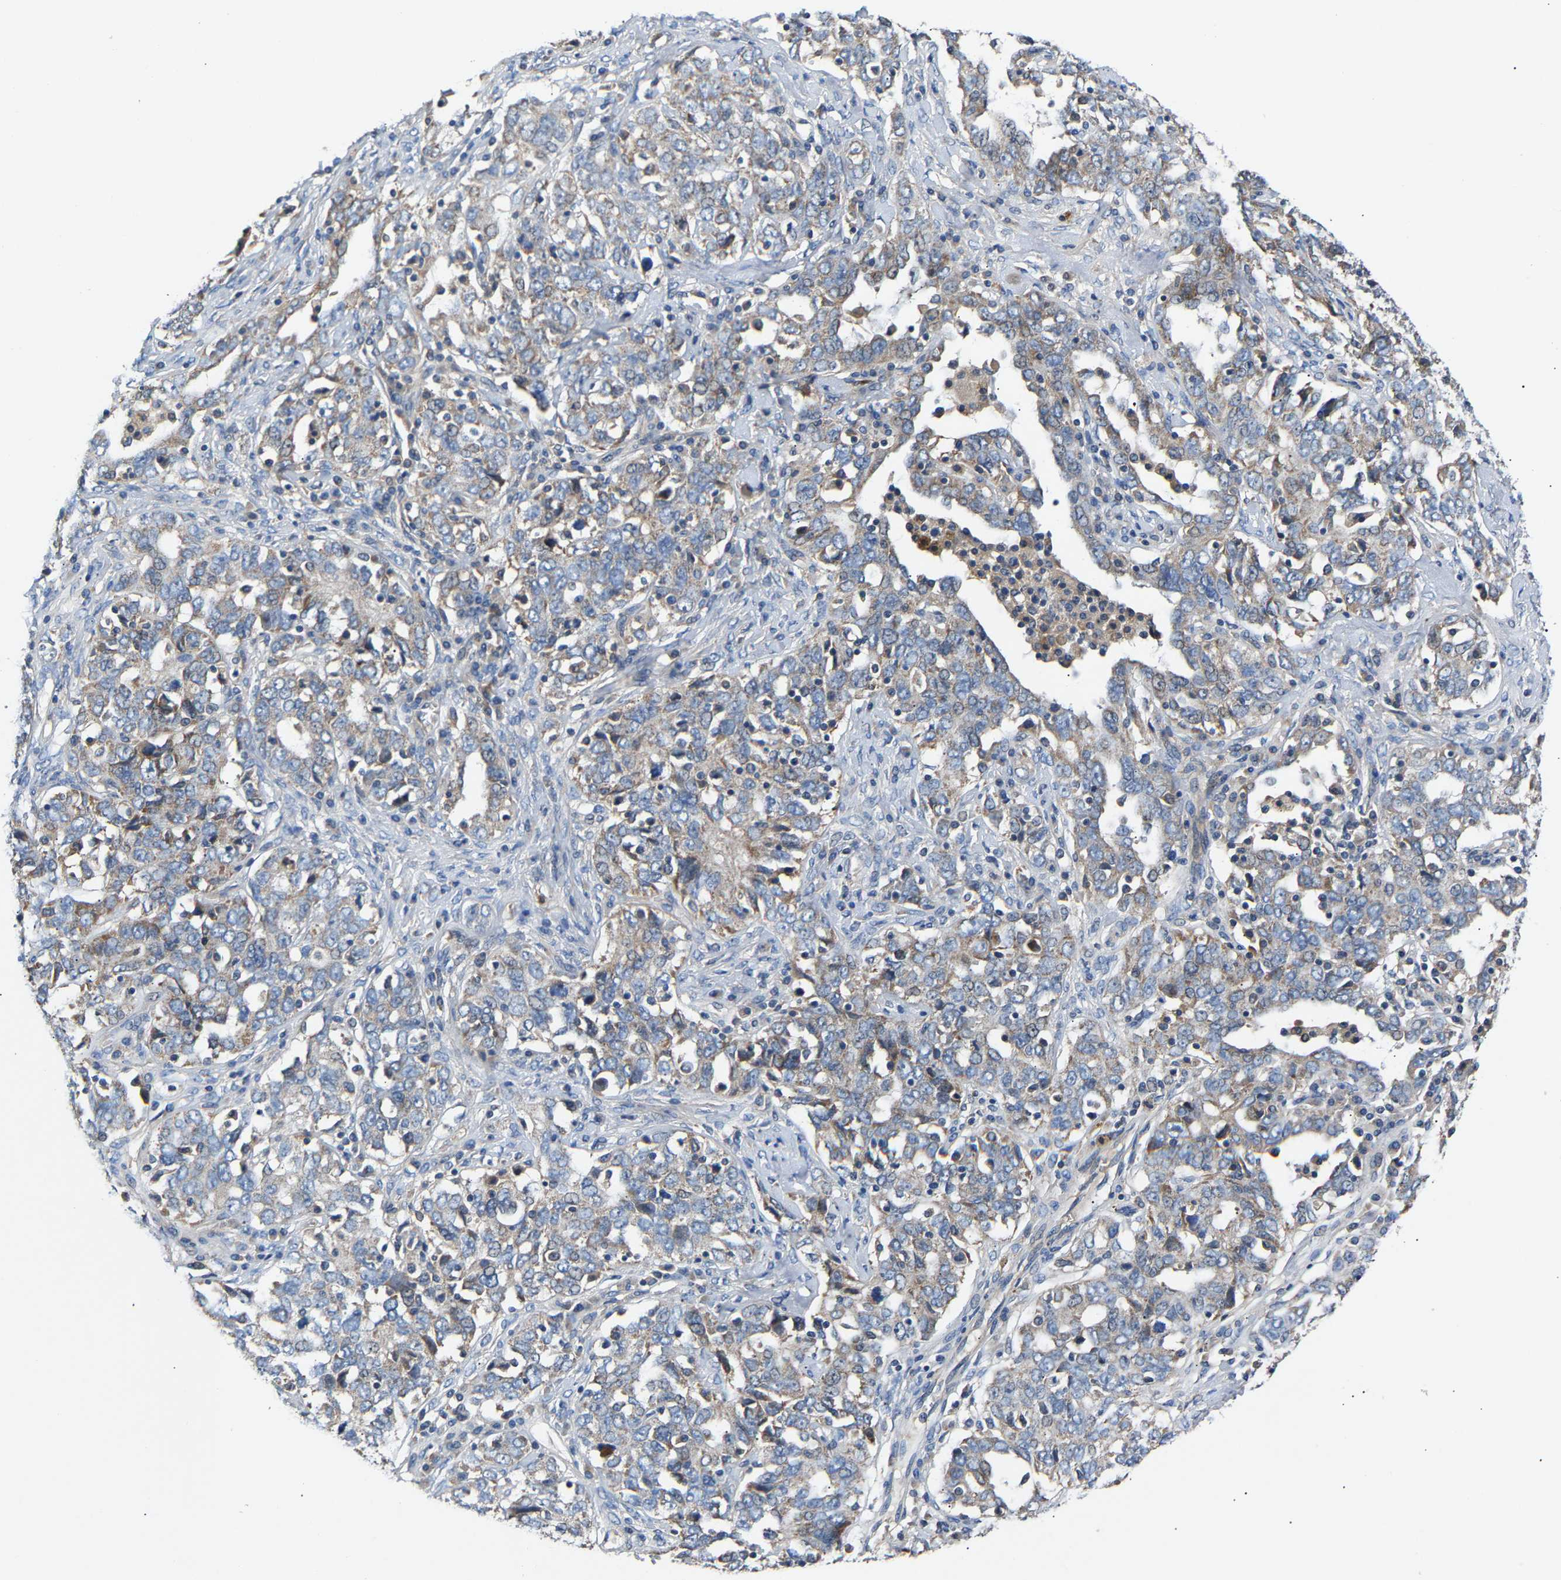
{"staining": {"intensity": "weak", "quantity": "25%-75%", "location": "cytoplasmic/membranous"}, "tissue": "ovarian cancer", "cell_type": "Tumor cells", "image_type": "cancer", "snomed": [{"axis": "morphology", "description": "Carcinoma, endometroid"}, {"axis": "topography", "description": "Ovary"}], "caption": "Immunohistochemistry histopathology image of human ovarian cancer stained for a protein (brown), which displays low levels of weak cytoplasmic/membranous positivity in approximately 25%-75% of tumor cells.", "gene": "CCDC171", "patient": {"sex": "female", "age": 62}}